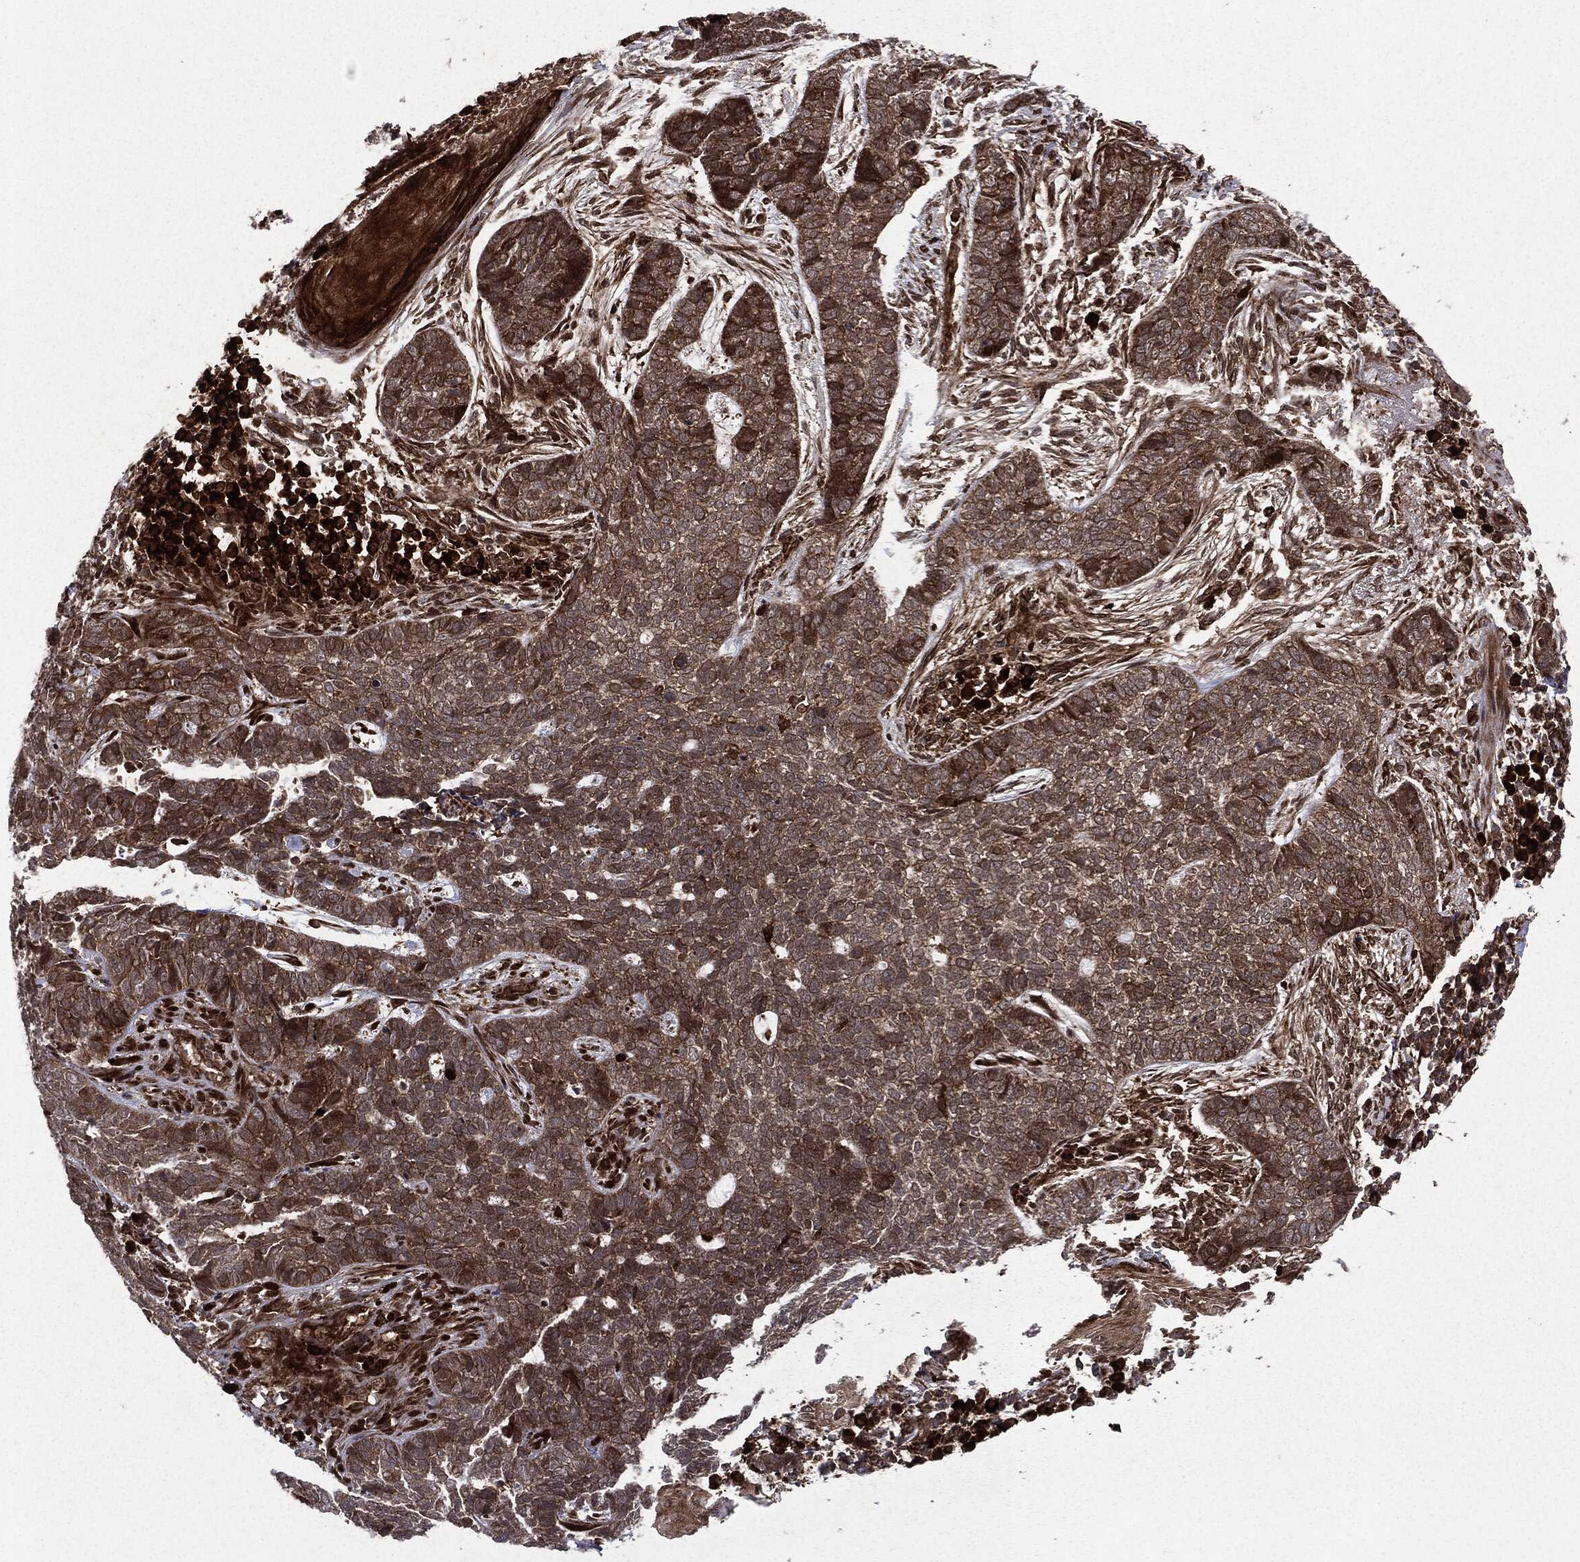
{"staining": {"intensity": "moderate", "quantity": "<25%", "location": "cytoplasmic/membranous"}, "tissue": "skin cancer", "cell_type": "Tumor cells", "image_type": "cancer", "snomed": [{"axis": "morphology", "description": "Squamous cell carcinoma, NOS"}, {"axis": "topography", "description": "Skin"}], "caption": "An IHC photomicrograph of neoplastic tissue is shown. Protein staining in brown labels moderate cytoplasmic/membranous positivity in squamous cell carcinoma (skin) within tumor cells. (Stains: DAB in brown, nuclei in blue, Microscopy: brightfield microscopy at high magnification).", "gene": "OTUB1", "patient": {"sex": "male", "age": 88}}